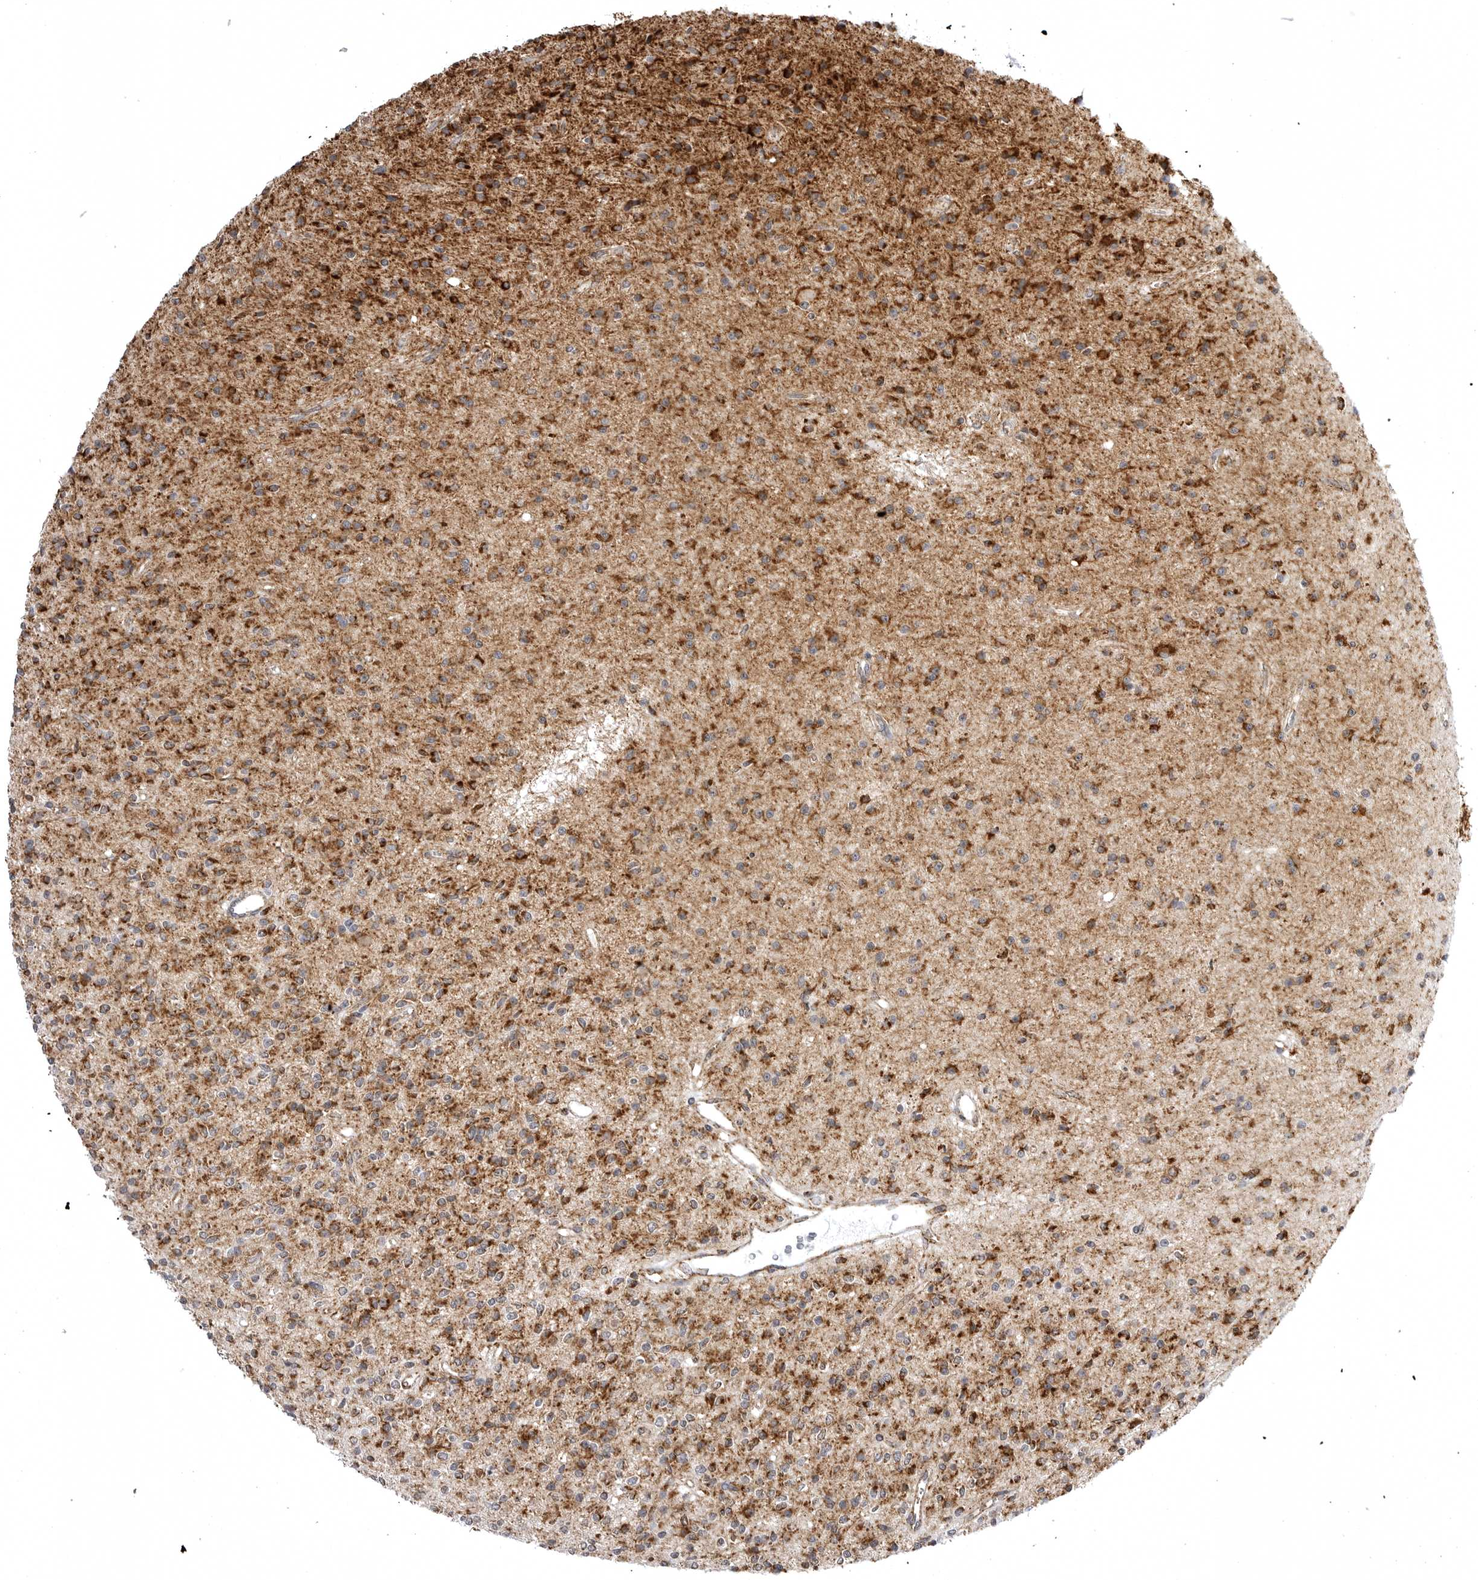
{"staining": {"intensity": "moderate", "quantity": ">75%", "location": "cytoplasmic/membranous"}, "tissue": "glioma", "cell_type": "Tumor cells", "image_type": "cancer", "snomed": [{"axis": "morphology", "description": "Glioma, malignant, High grade"}, {"axis": "topography", "description": "Brain"}], "caption": "An image of glioma stained for a protein displays moderate cytoplasmic/membranous brown staining in tumor cells. Nuclei are stained in blue.", "gene": "TUFM", "patient": {"sex": "male", "age": 34}}